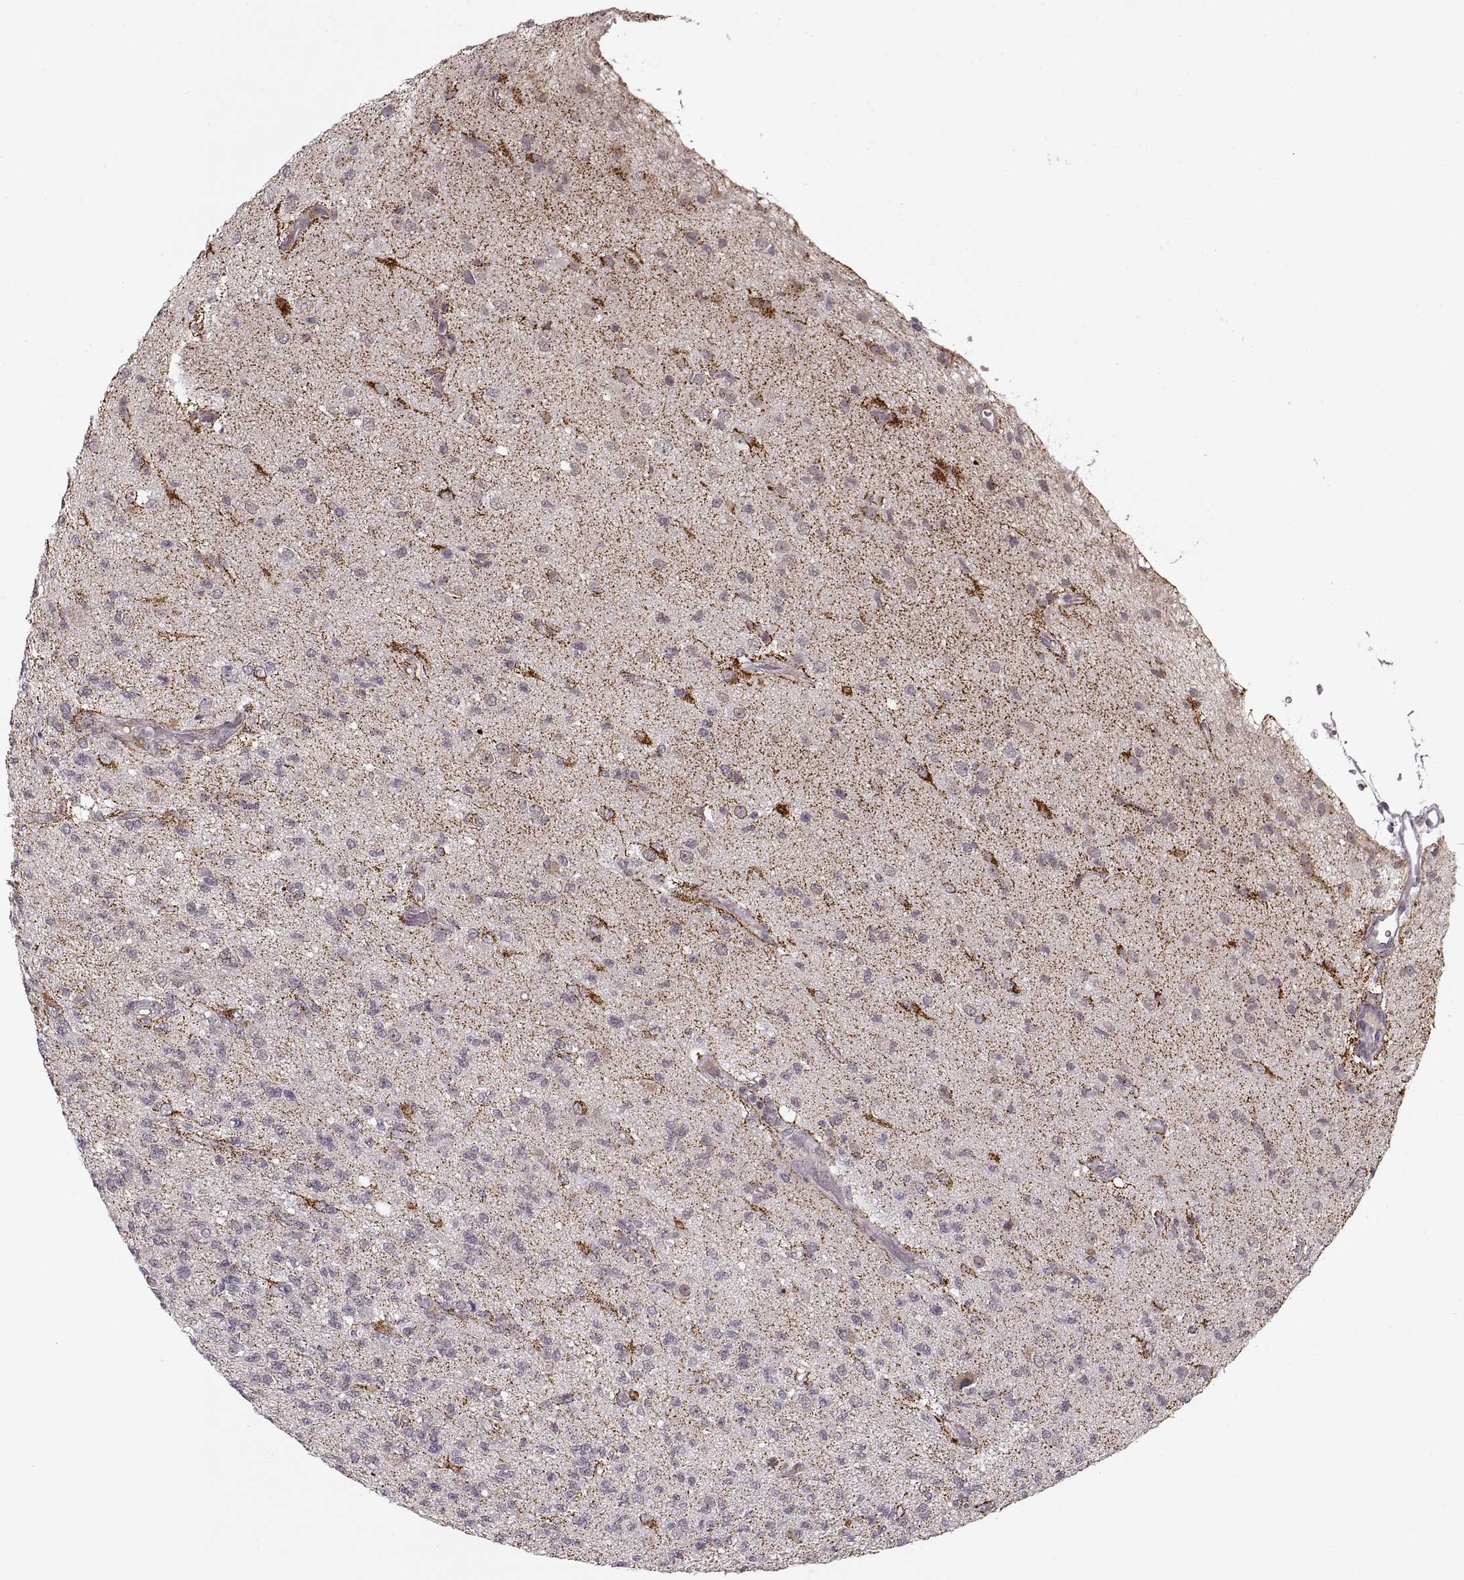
{"staining": {"intensity": "negative", "quantity": "none", "location": "none"}, "tissue": "glioma", "cell_type": "Tumor cells", "image_type": "cancer", "snomed": [{"axis": "morphology", "description": "Glioma, malignant, High grade"}, {"axis": "topography", "description": "Brain"}], "caption": "This is an IHC image of human malignant high-grade glioma. There is no staining in tumor cells.", "gene": "ASIC3", "patient": {"sex": "male", "age": 56}}